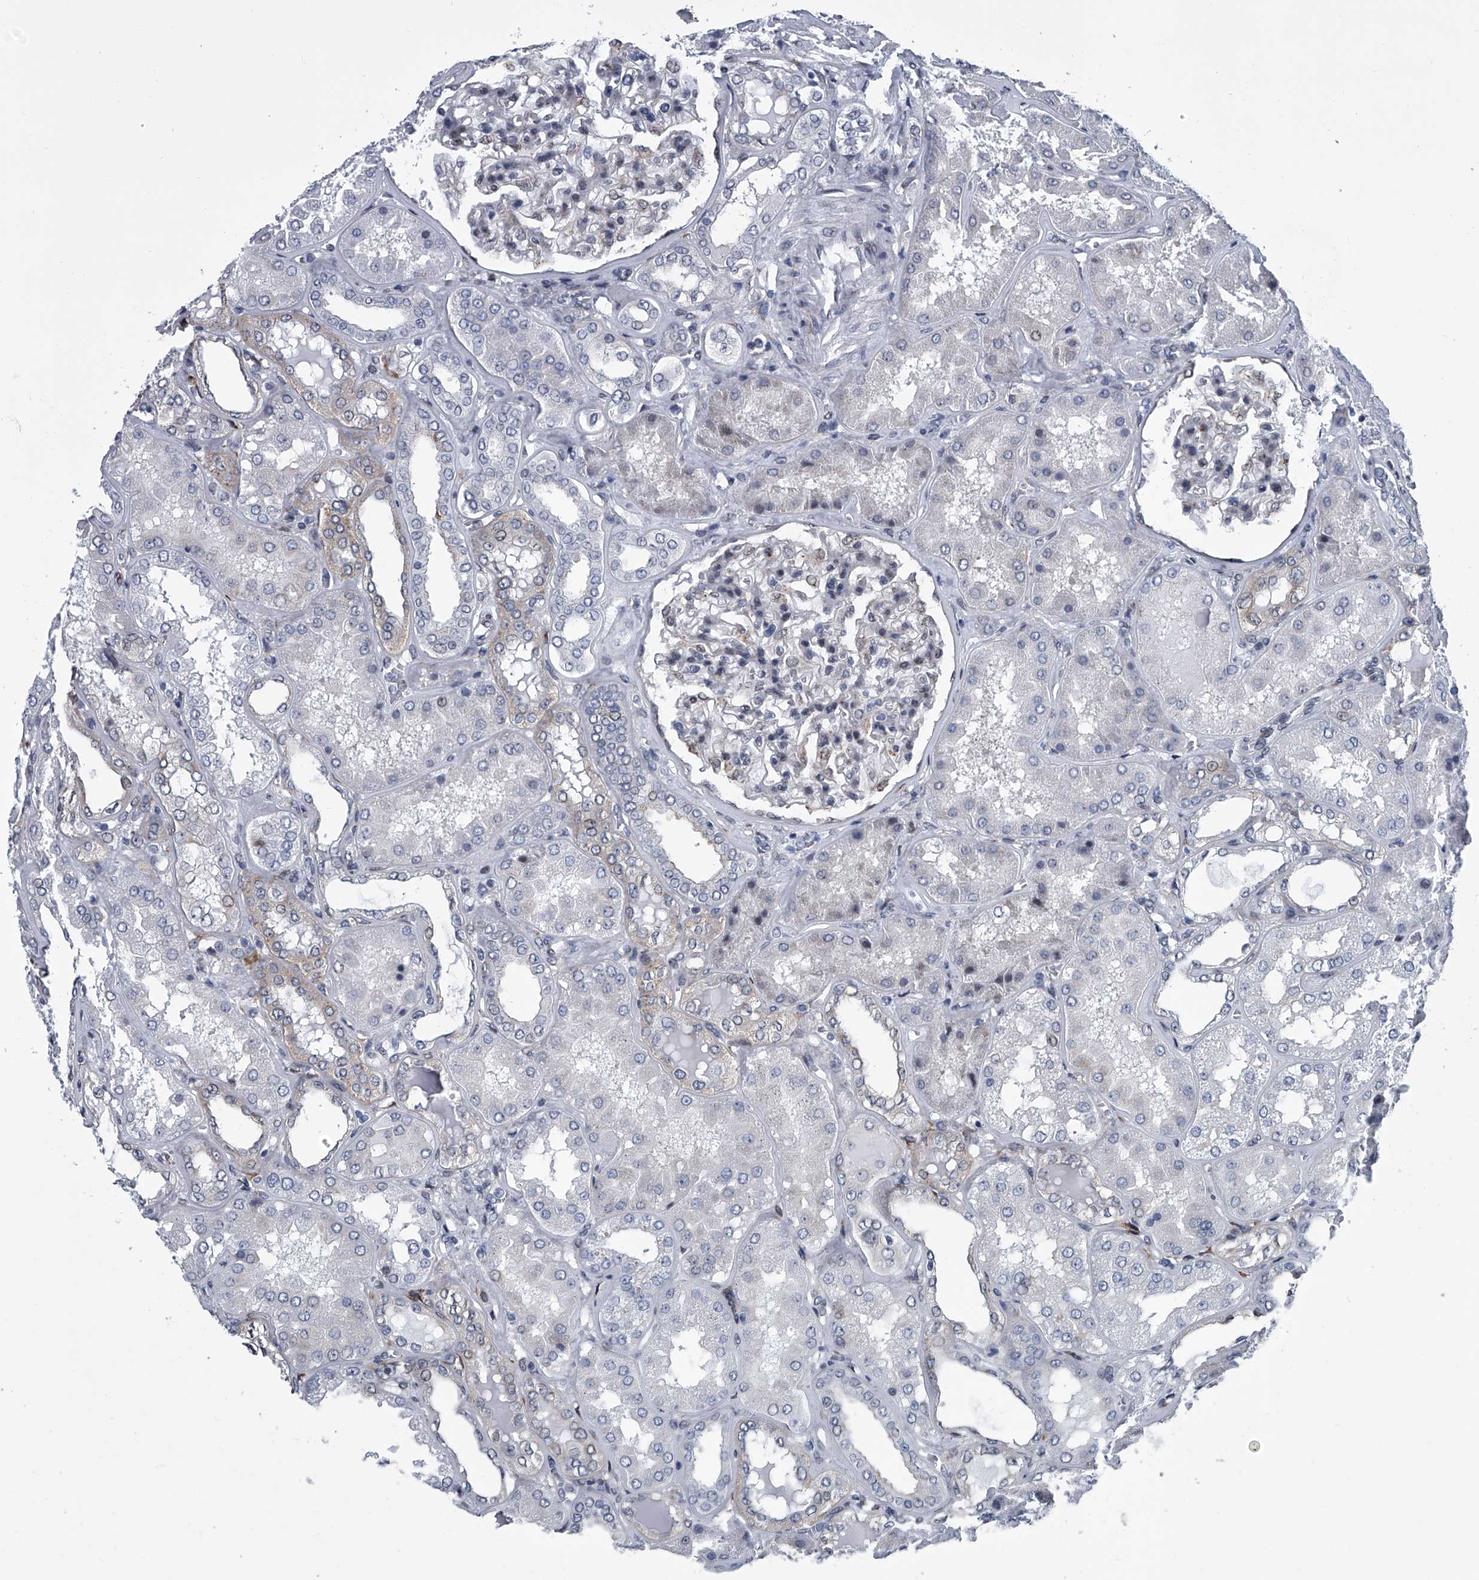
{"staining": {"intensity": "negative", "quantity": "none", "location": "none"}, "tissue": "kidney", "cell_type": "Cells in glomeruli", "image_type": "normal", "snomed": [{"axis": "morphology", "description": "Normal tissue, NOS"}, {"axis": "topography", "description": "Kidney"}], "caption": "This is an immunohistochemistry image of unremarkable human kidney. There is no staining in cells in glomeruli.", "gene": "PPP2R5D", "patient": {"sex": "female", "age": 56}}